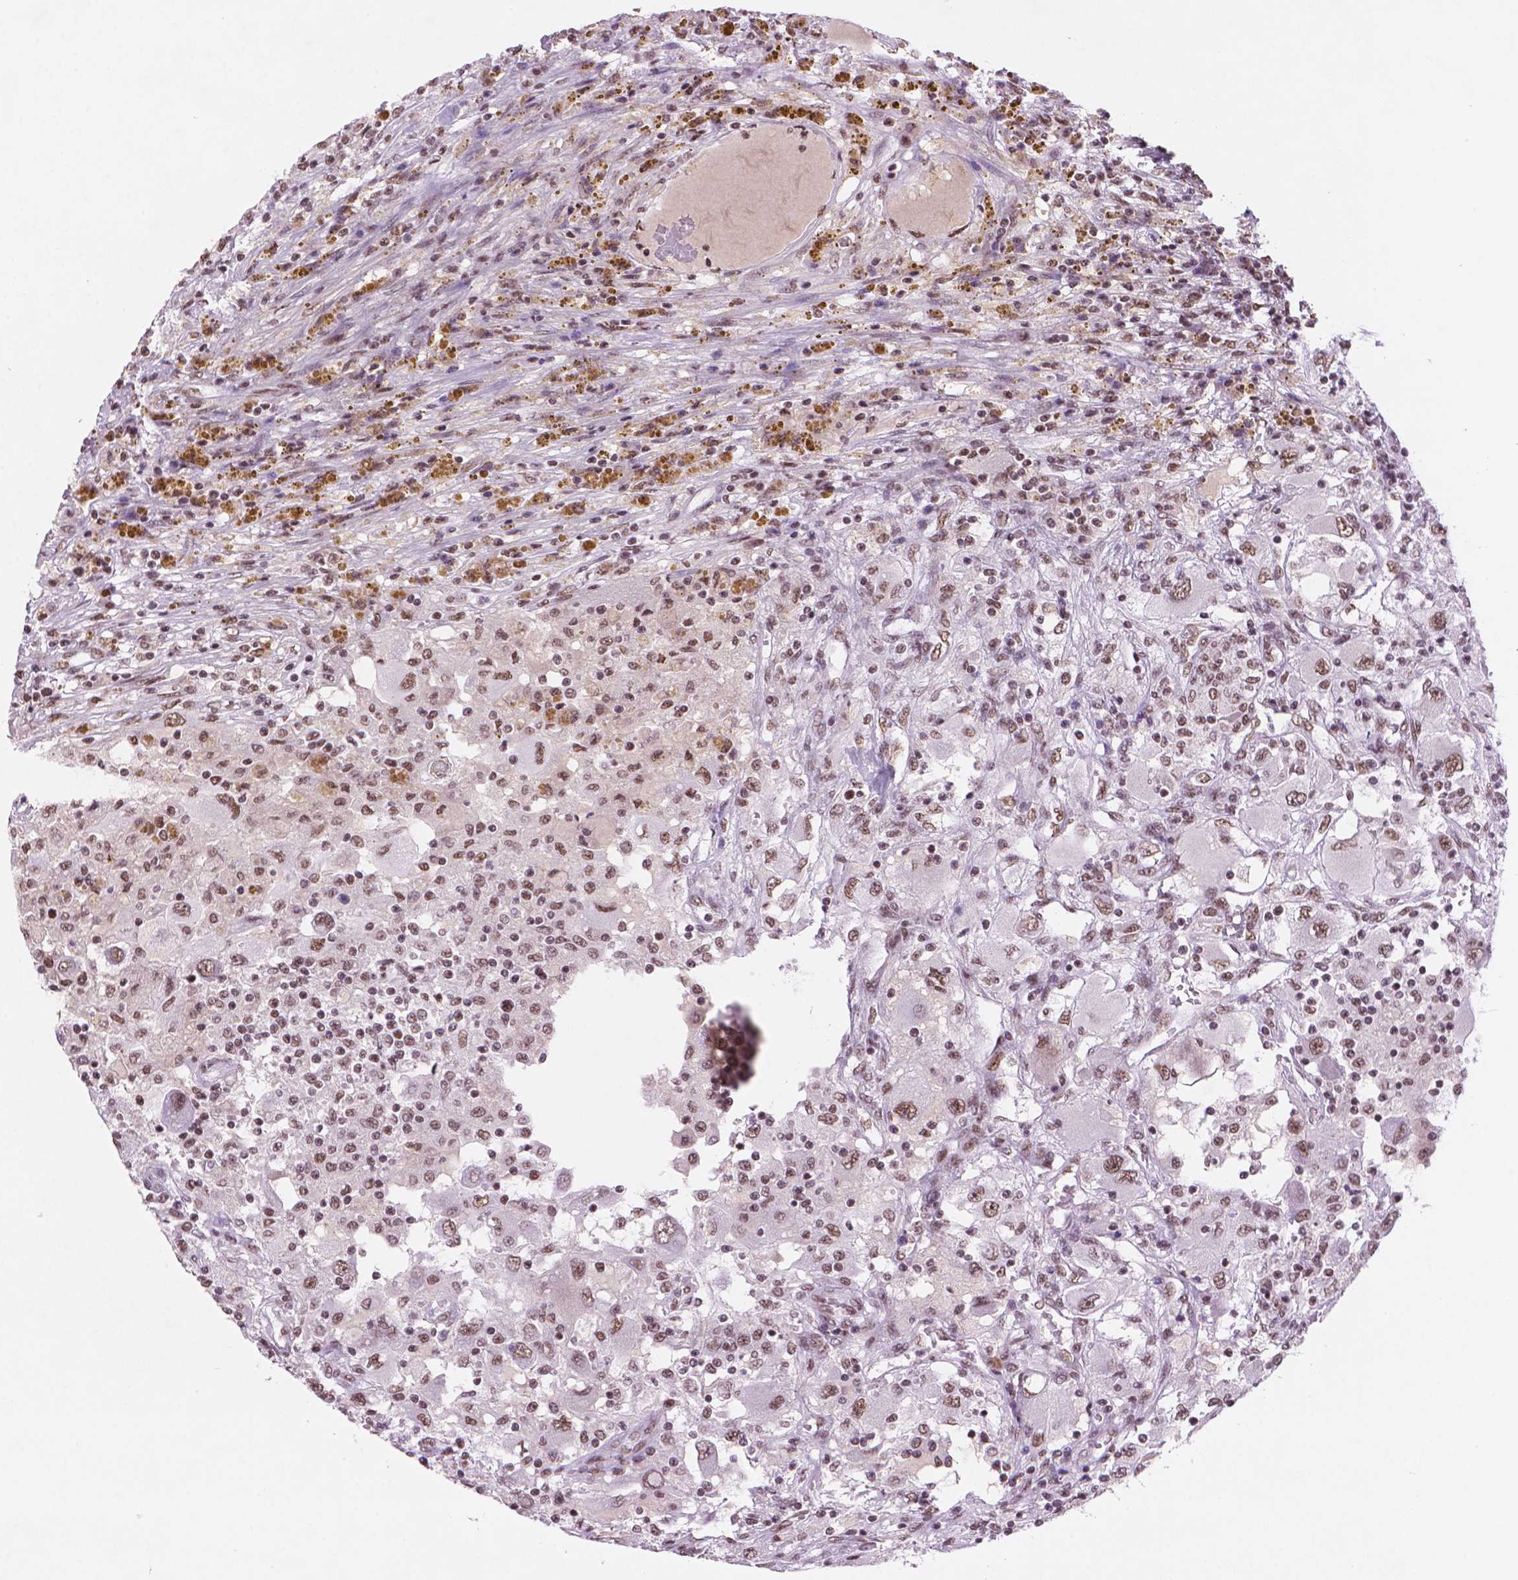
{"staining": {"intensity": "moderate", "quantity": ">75%", "location": "nuclear"}, "tissue": "renal cancer", "cell_type": "Tumor cells", "image_type": "cancer", "snomed": [{"axis": "morphology", "description": "Adenocarcinoma, NOS"}, {"axis": "topography", "description": "Kidney"}], "caption": "A micrograph of renal cancer (adenocarcinoma) stained for a protein shows moderate nuclear brown staining in tumor cells.", "gene": "RPA4", "patient": {"sex": "female", "age": 67}}